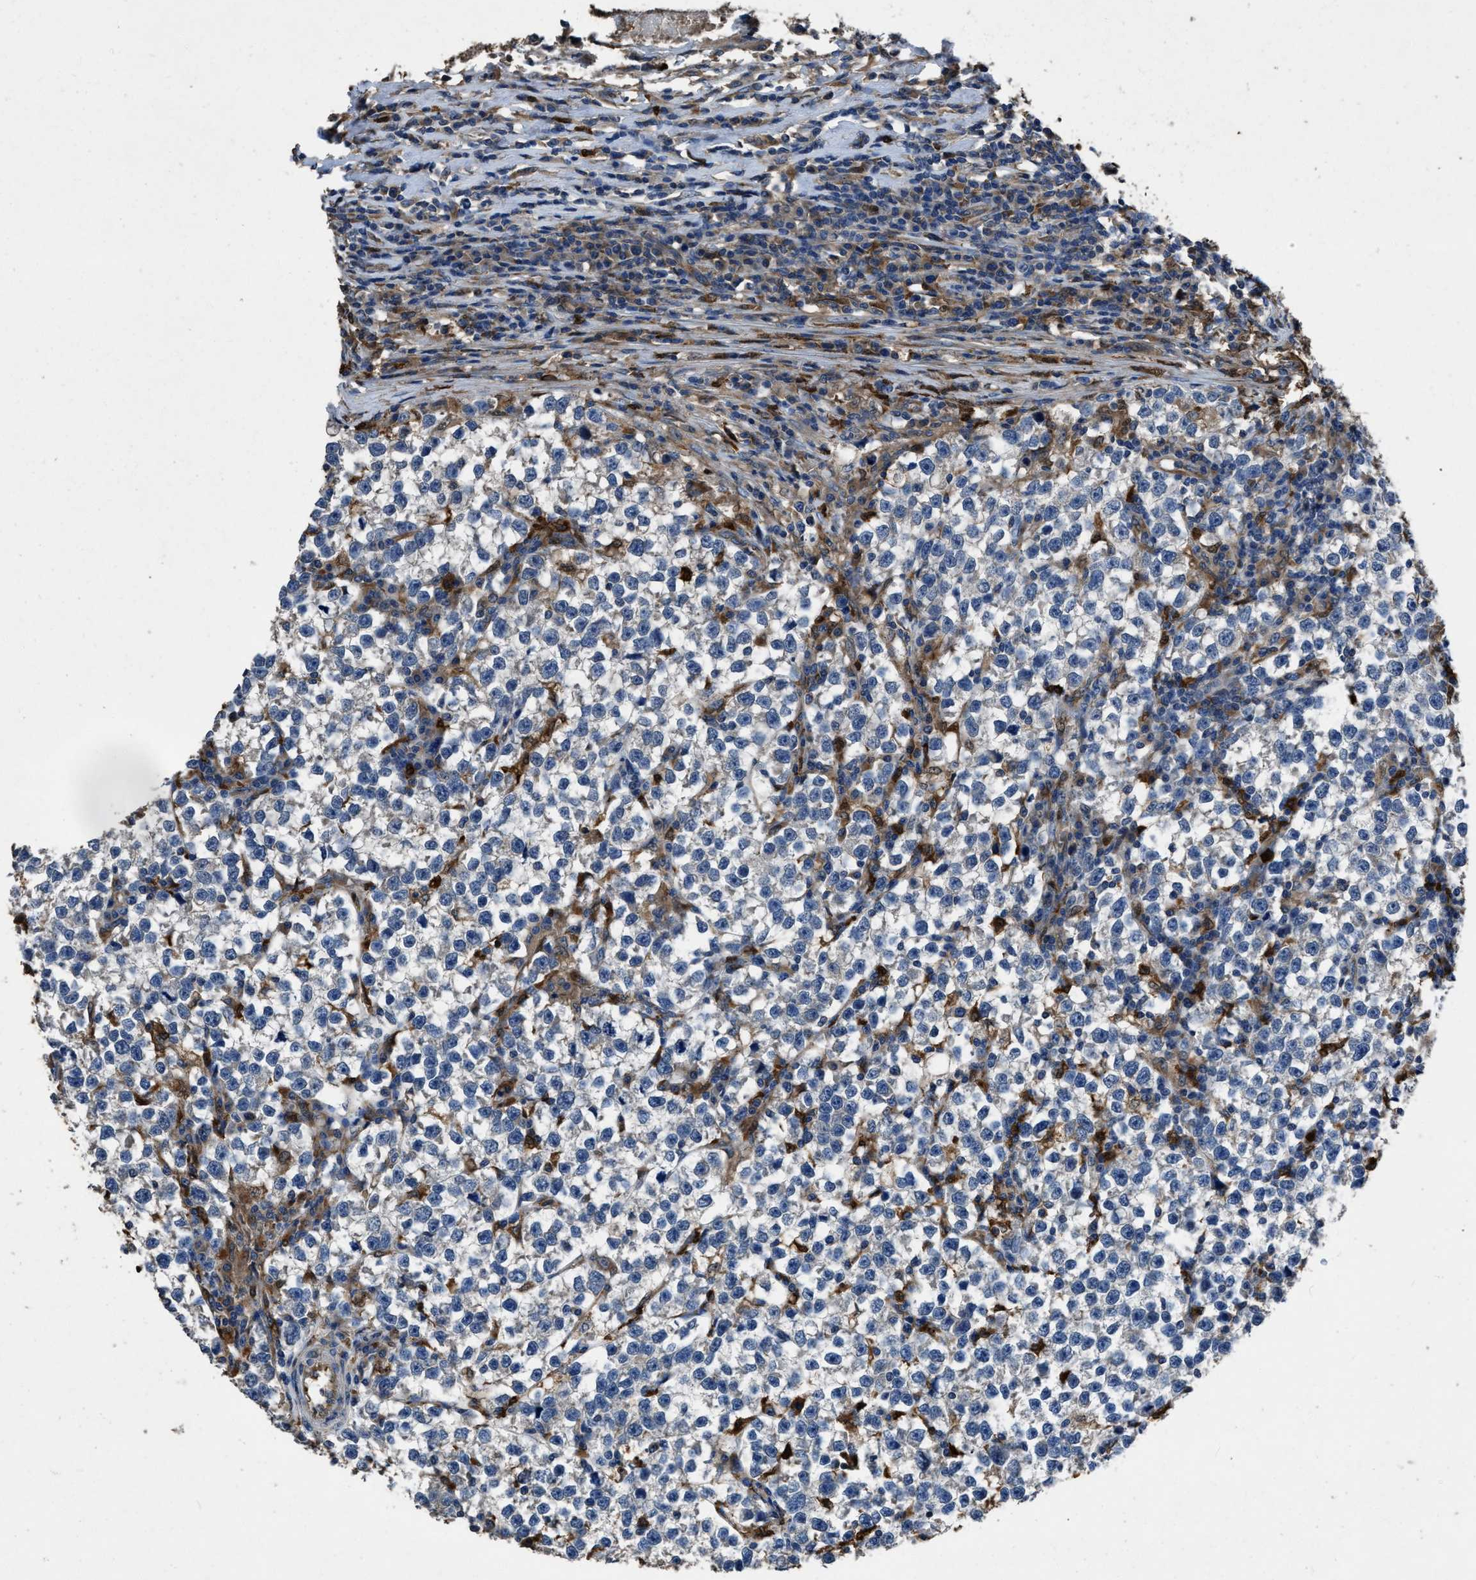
{"staining": {"intensity": "negative", "quantity": "none", "location": "none"}, "tissue": "testis cancer", "cell_type": "Tumor cells", "image_type": "cancer", "snomed": [{"axis": "morphology", "description": "Normal tissue, NOS"}, {"axis": "morphology", "description": "Seminoma, NOS"}, {"axis": "topography", "description": "Testis"}], "caption": "Protein analysis of testis cancer exhibits no significant positivity in tumor cells.", "gene": "ANGPT1", "patient": {"sex": "male", "age": 43}}